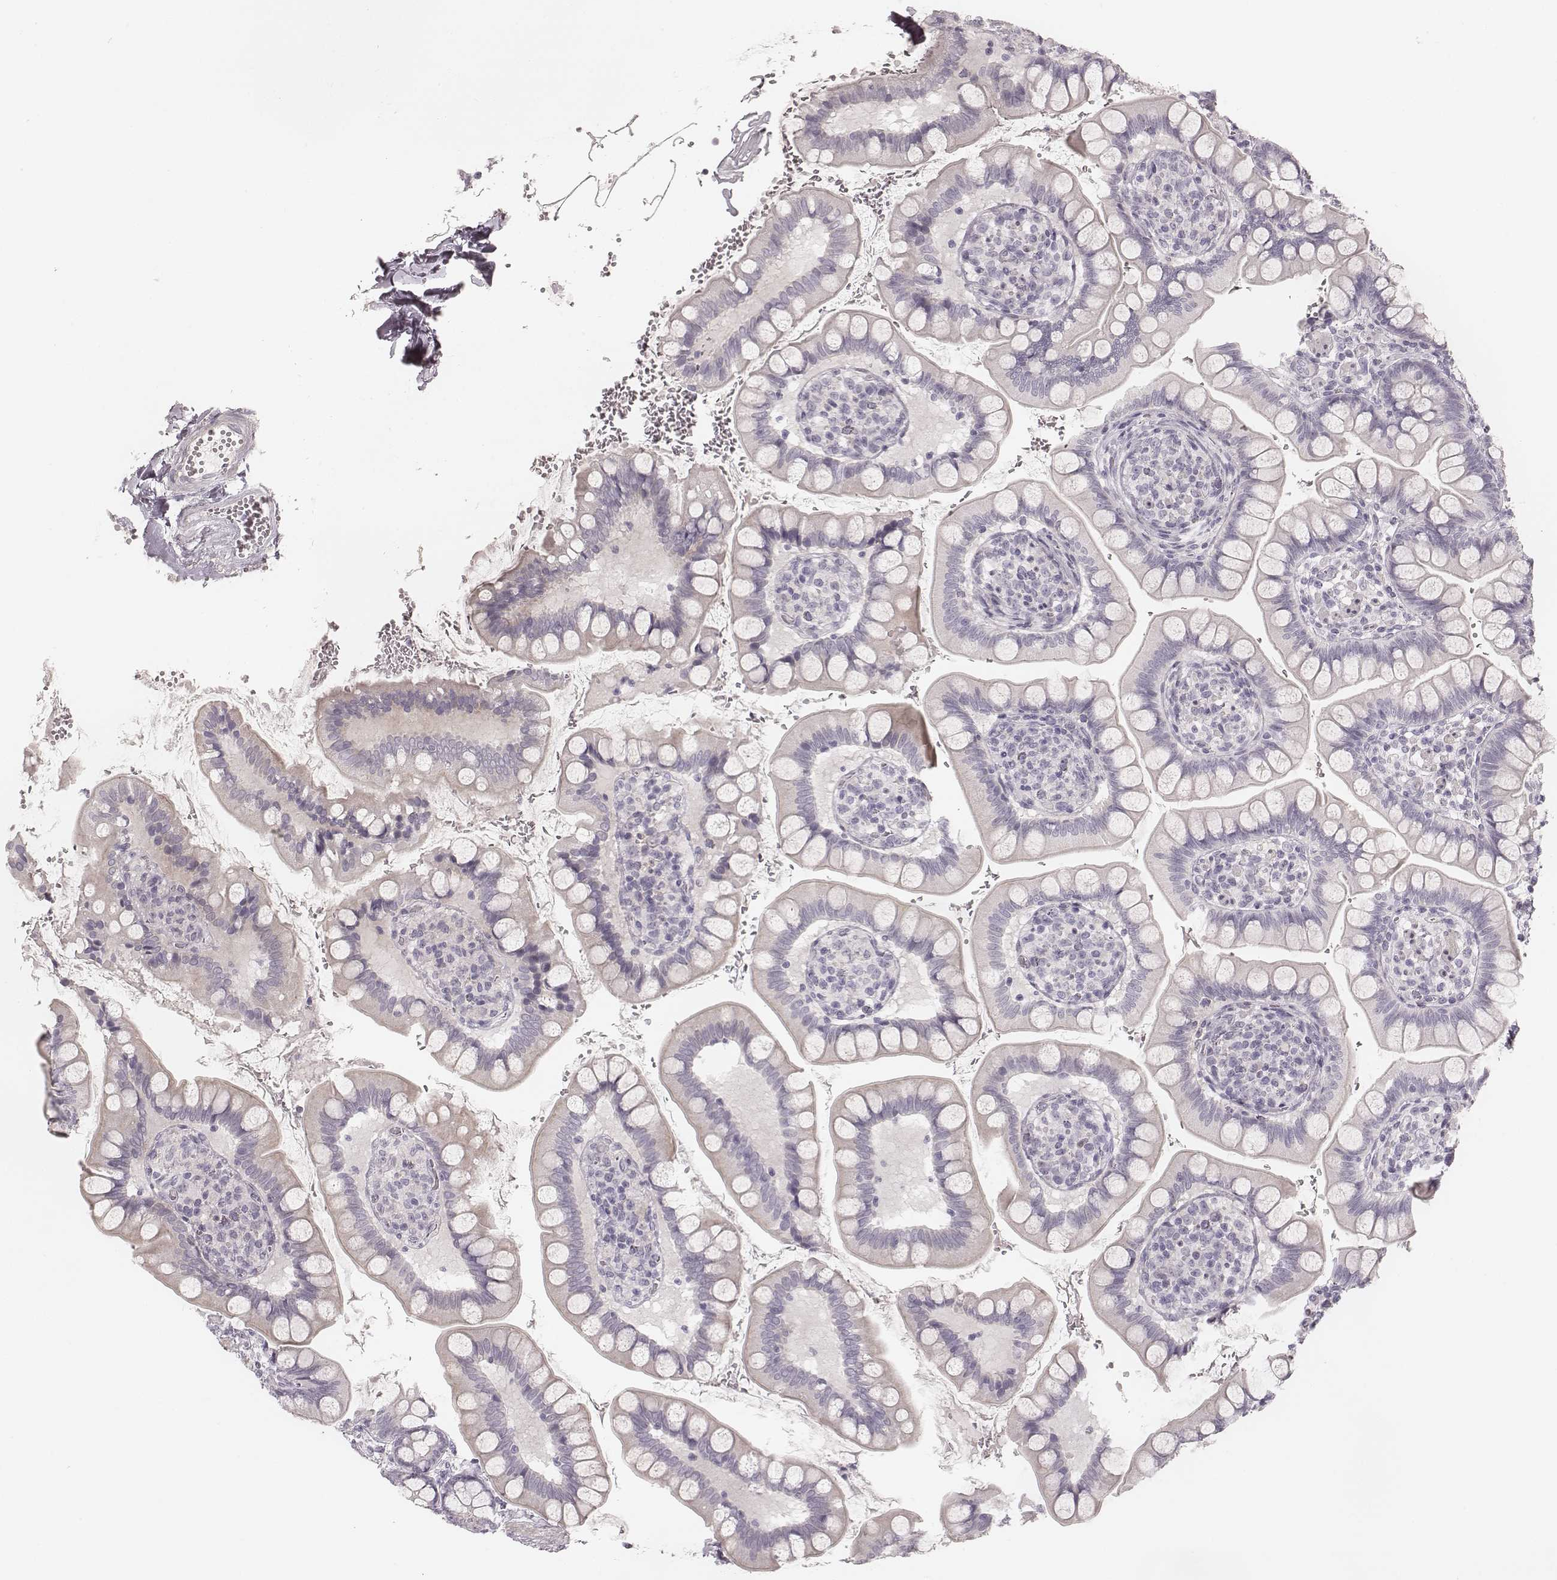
{"staining": {"intensity": "negative", "quantity": "none", "location": "none"}, "tissue": "small intestine", "cell_type": "Glandular cells", "image_type": "normal", "snomed": [{"axis": "morphology", "description": "Normal tissue, NOS"}, {"axis": "topography", "description": "Small intestine"}], "caption": "DAB (3,3'-diaminobenzidine) immunohistochemical staining of normal small intestine reveals no significant expression in glandular cells. Brightfield microscopy of immunohistochemistry (IHC) stained with DAB (3,3'-diaminobenzidine) (brown) and hematoxylin (blue), captured at high magnification.", "gene": "SPATA24", "patient": {"sex": "female", "age": 56}}